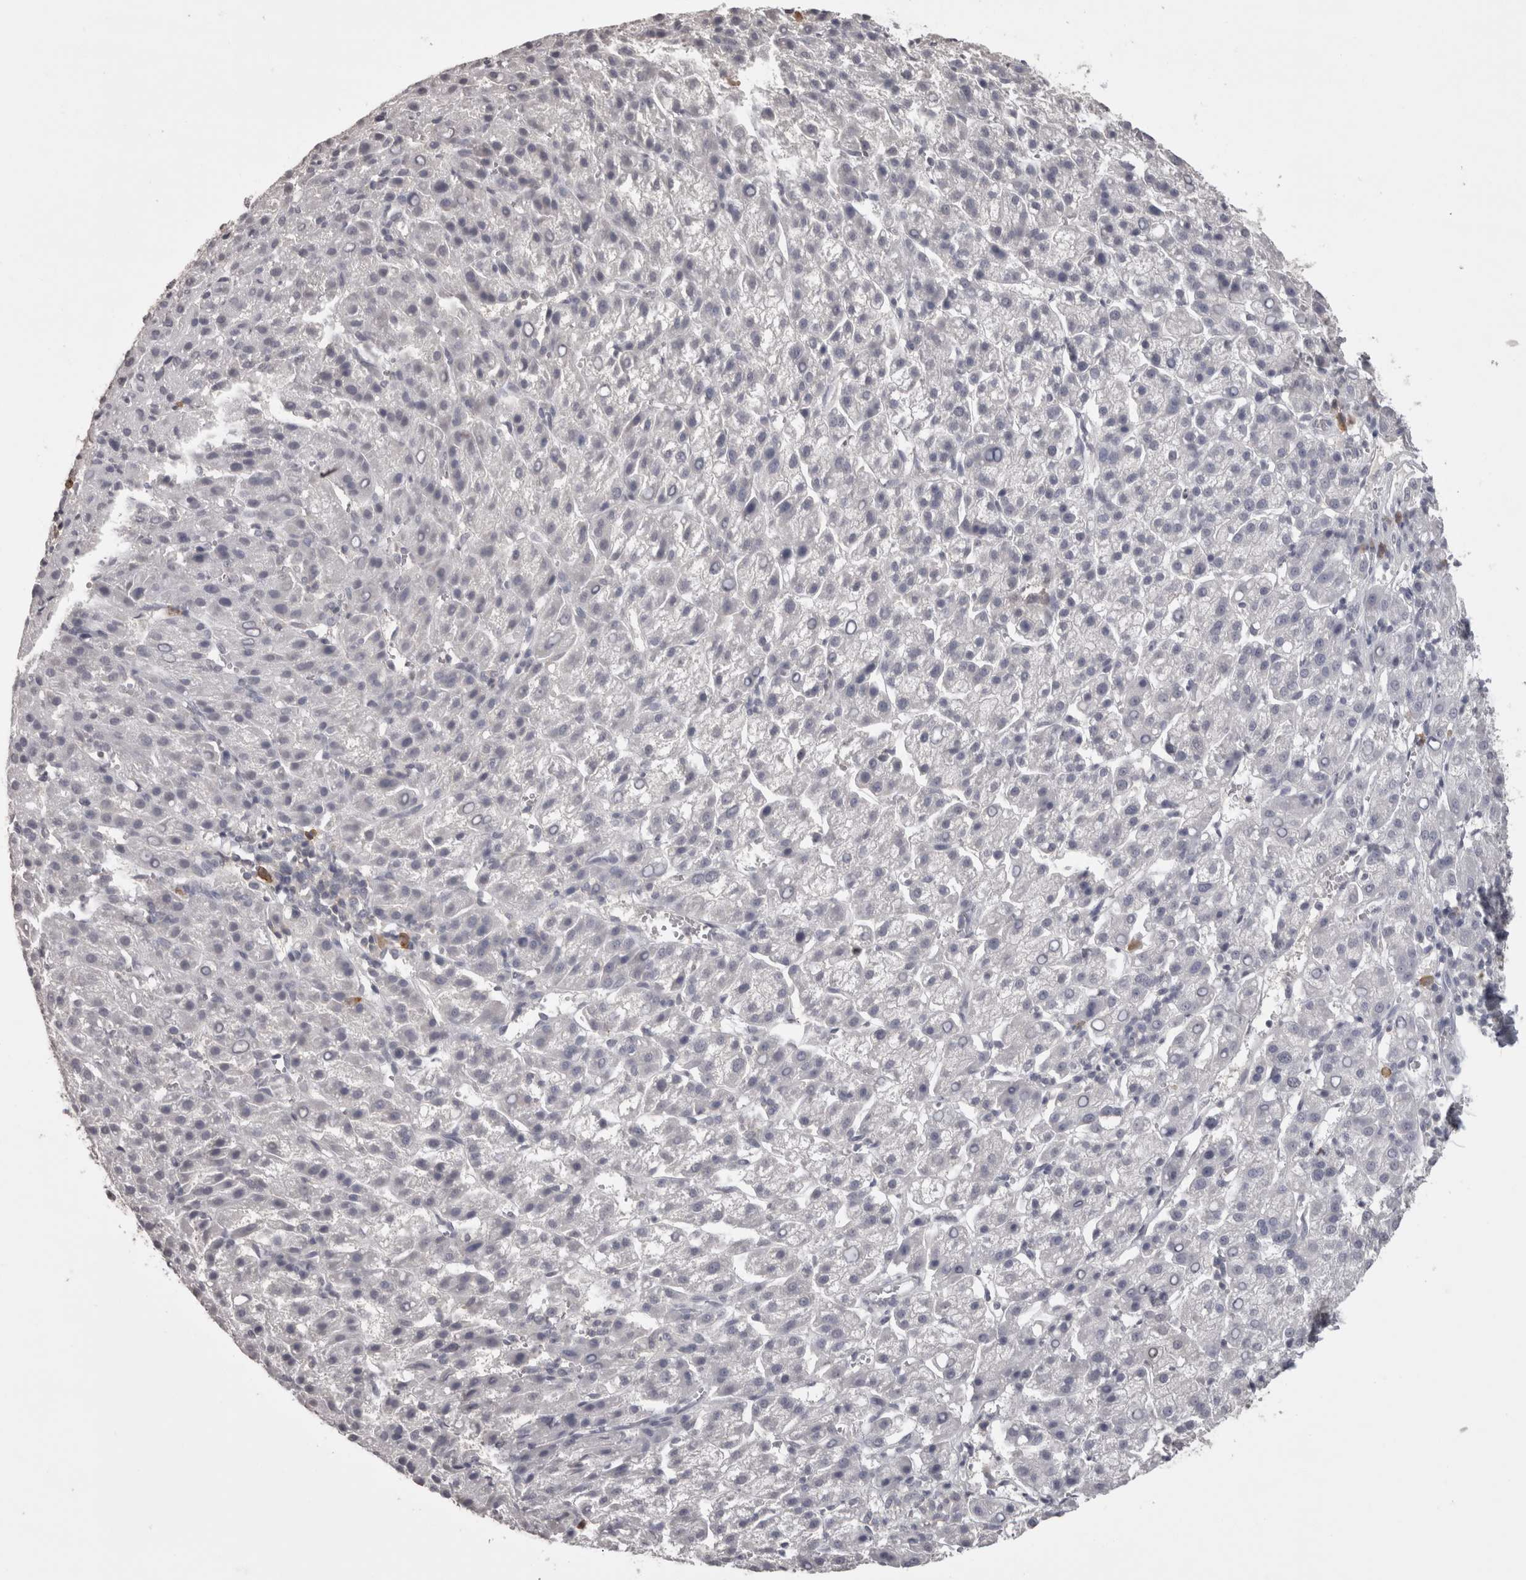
{"staining": {"intensity": "negative", "quantity": "none", "location": "none"}, "tissue": "liver cancer", "cell_type": "Tumor cells", "image_type": "cancer", "snomed": [{"axis": "morphology", "description": "Carcinoma, Hepatocellular, NOS"}, {"axis": "topography", "description": "Liver"}], "caption": "IHC photomicrograph of human liver cancer stained for a protein (brown), which demonstrates no positivity in tumor cells. (Stains: DAB IHC with hematoxylin counter stain, Microscopy: brightfield microscopy at high magnification).", "gene": "LAX1", "patient": {"sex": "female", "age": 58}}